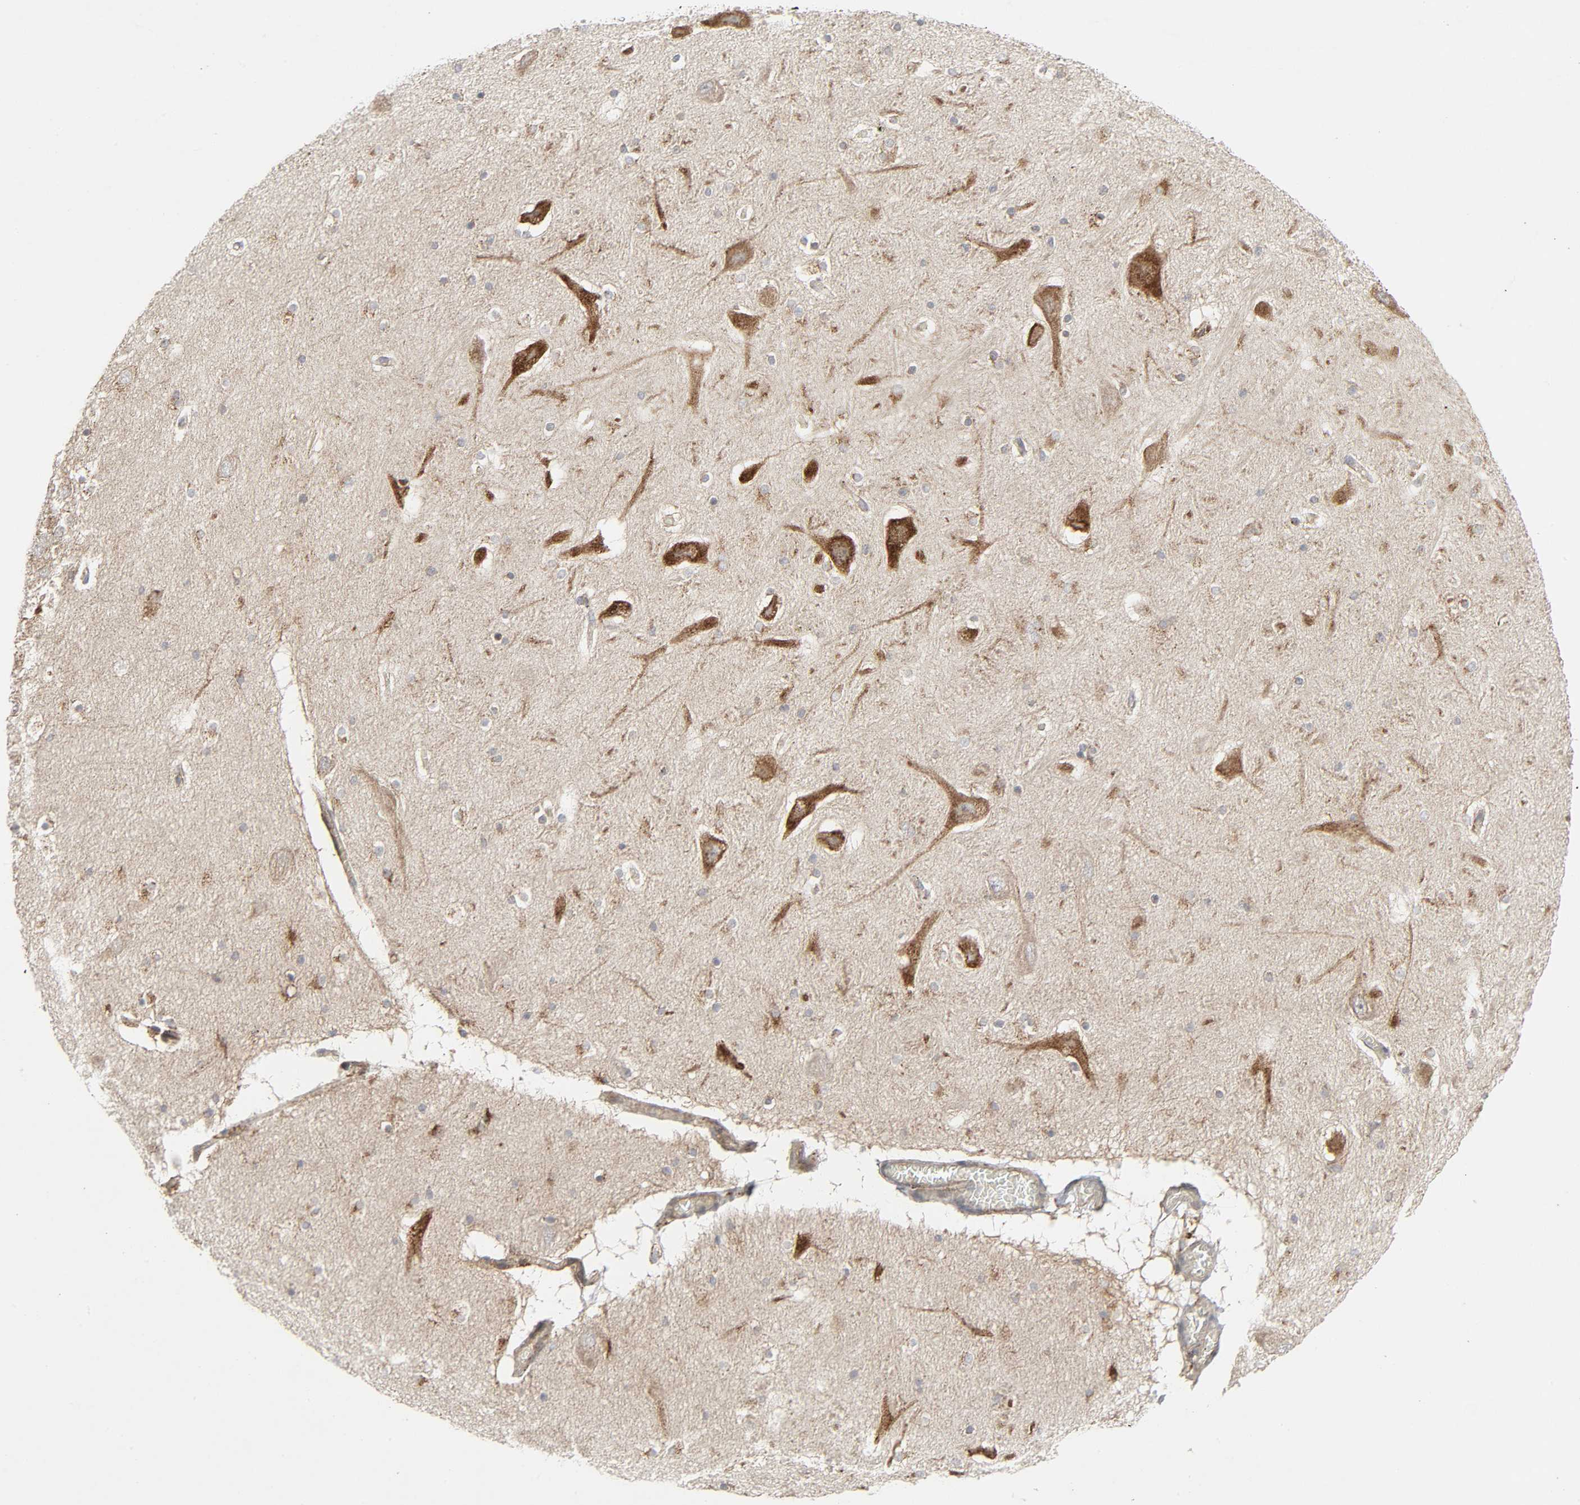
{"staining": {"intensity": "negative", "quantity": "none", "location": "none"}, "tissue": "hippocampus", "cell_type": "Glial cells", "image_type": "normal", "snomed": [{"axis": "morphology", "description": "Normal tissue, NOS"}, {"axis": "topography", "description": "Hippocampus"}], "caption": "Immunohistochemistry (IHC) histopathology image of unremarkable human hippocampus stained for a protein (brown), which demonstrates no expression in glial cells.", "gene": "ADCY4", "patient": {"sex": "male", "age": 45}}